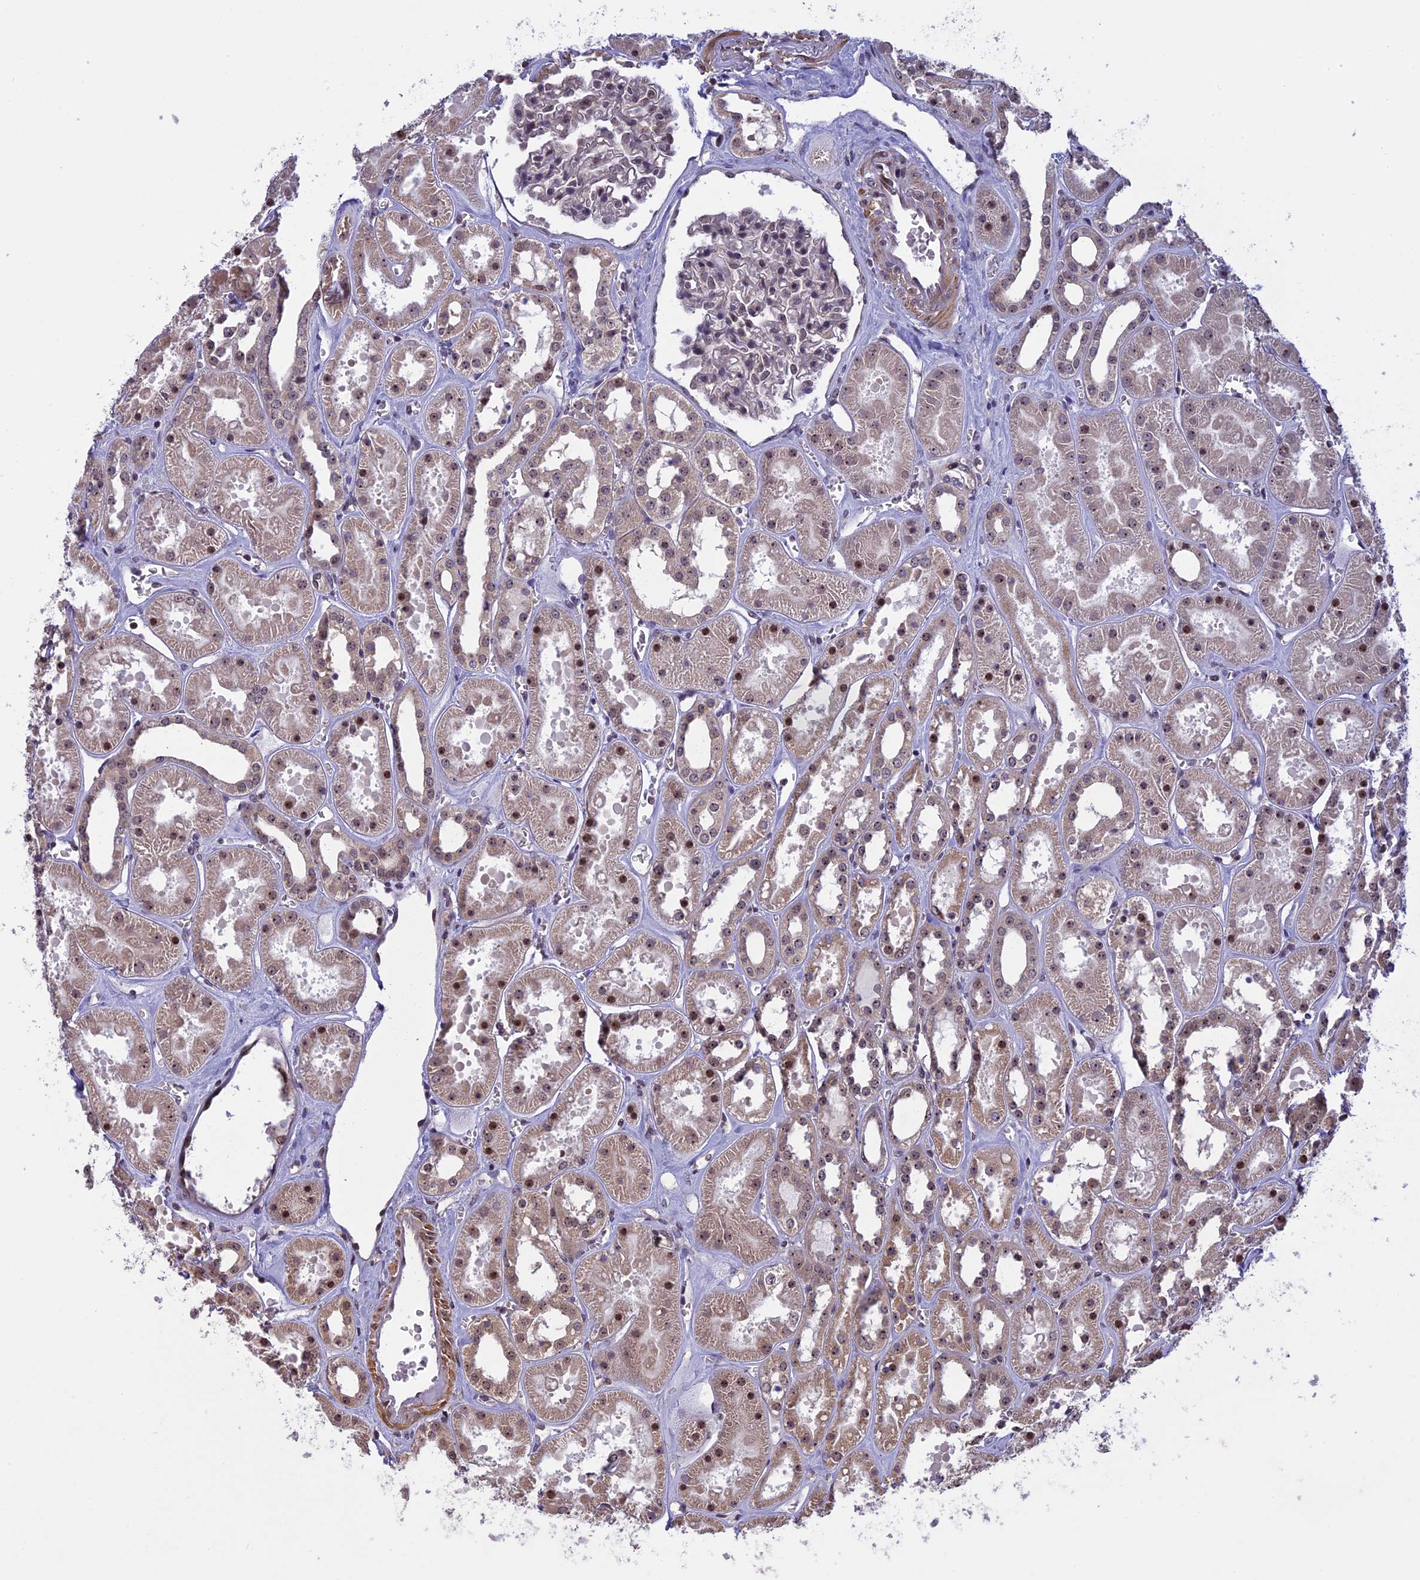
{"staining": {"intensity": "weak", "quantity": "<25%", "location": "nuclear"}, "tissue": "kidney", "cell_type": "Cells in glomeruli", "image_type": "normal", "snomed": [{"axis": "morphology", "description": "Normal tissue, NOS"}, {"axis": "topography", "description": "Kidney"}], "caption": "Photomicrograph shows no significant protein positivity in cells in glomeruli of unremarkable kidney.", "gene": "MGA", "patient": {"sex": "female", "age": 41}}